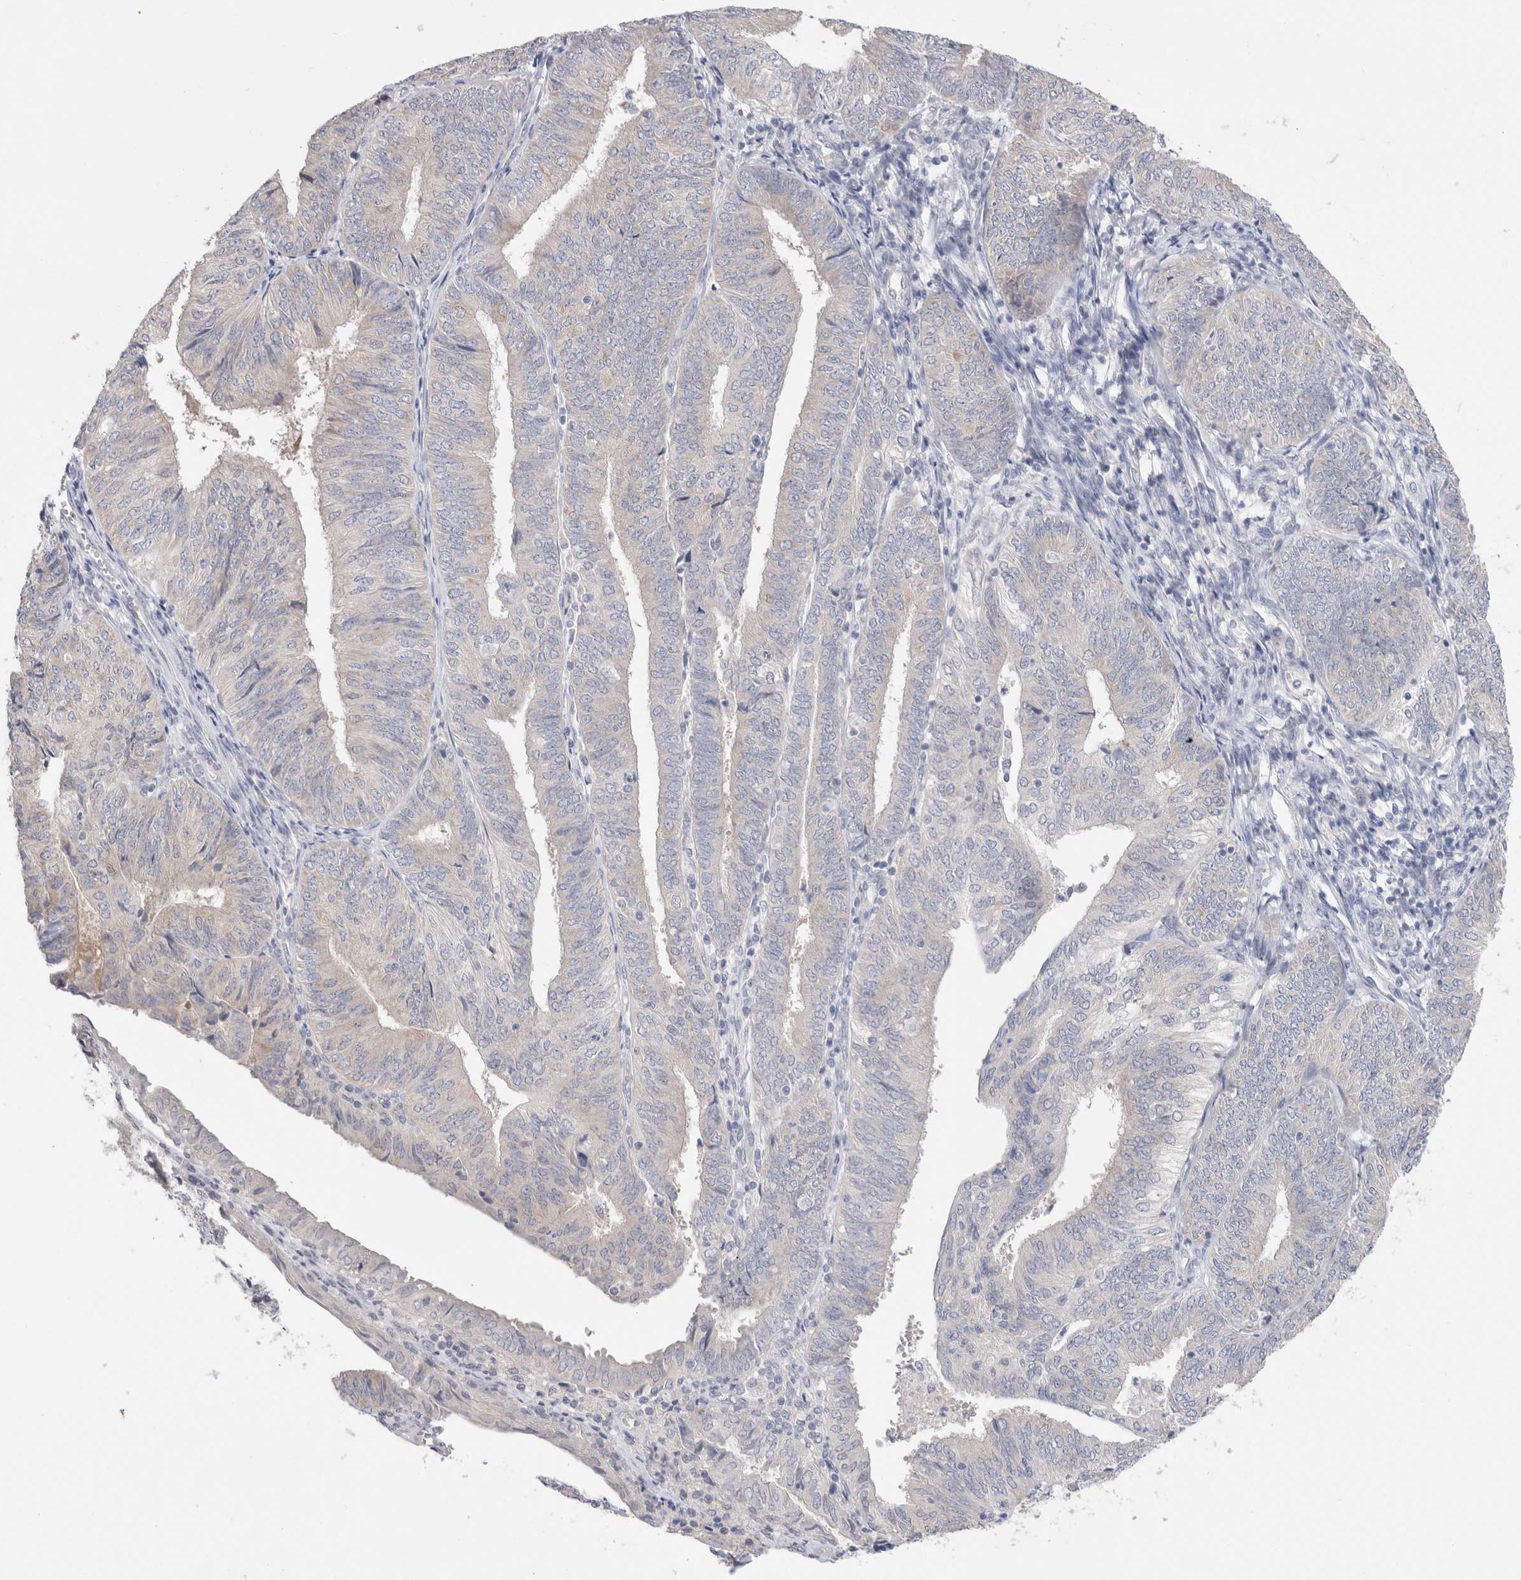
{"staining": {"intensity": "negative", "quantity": "none", "location": "none"}, "tissue": "endometrial cancer", "cell_type": "Tumor cells", "image_type": "cancer", "snomed": [{"axis": "morphology", "description": "Adenocarcinoma, NOS"}, {"axis": "topography", "description": "Endometrium"}], "caption": "Immunohistochemical staining of endometrial cancer displays no significant staining in tumor cells.", "gene": "NDOR1", "patient": {"sex": "female", "age": 58}}